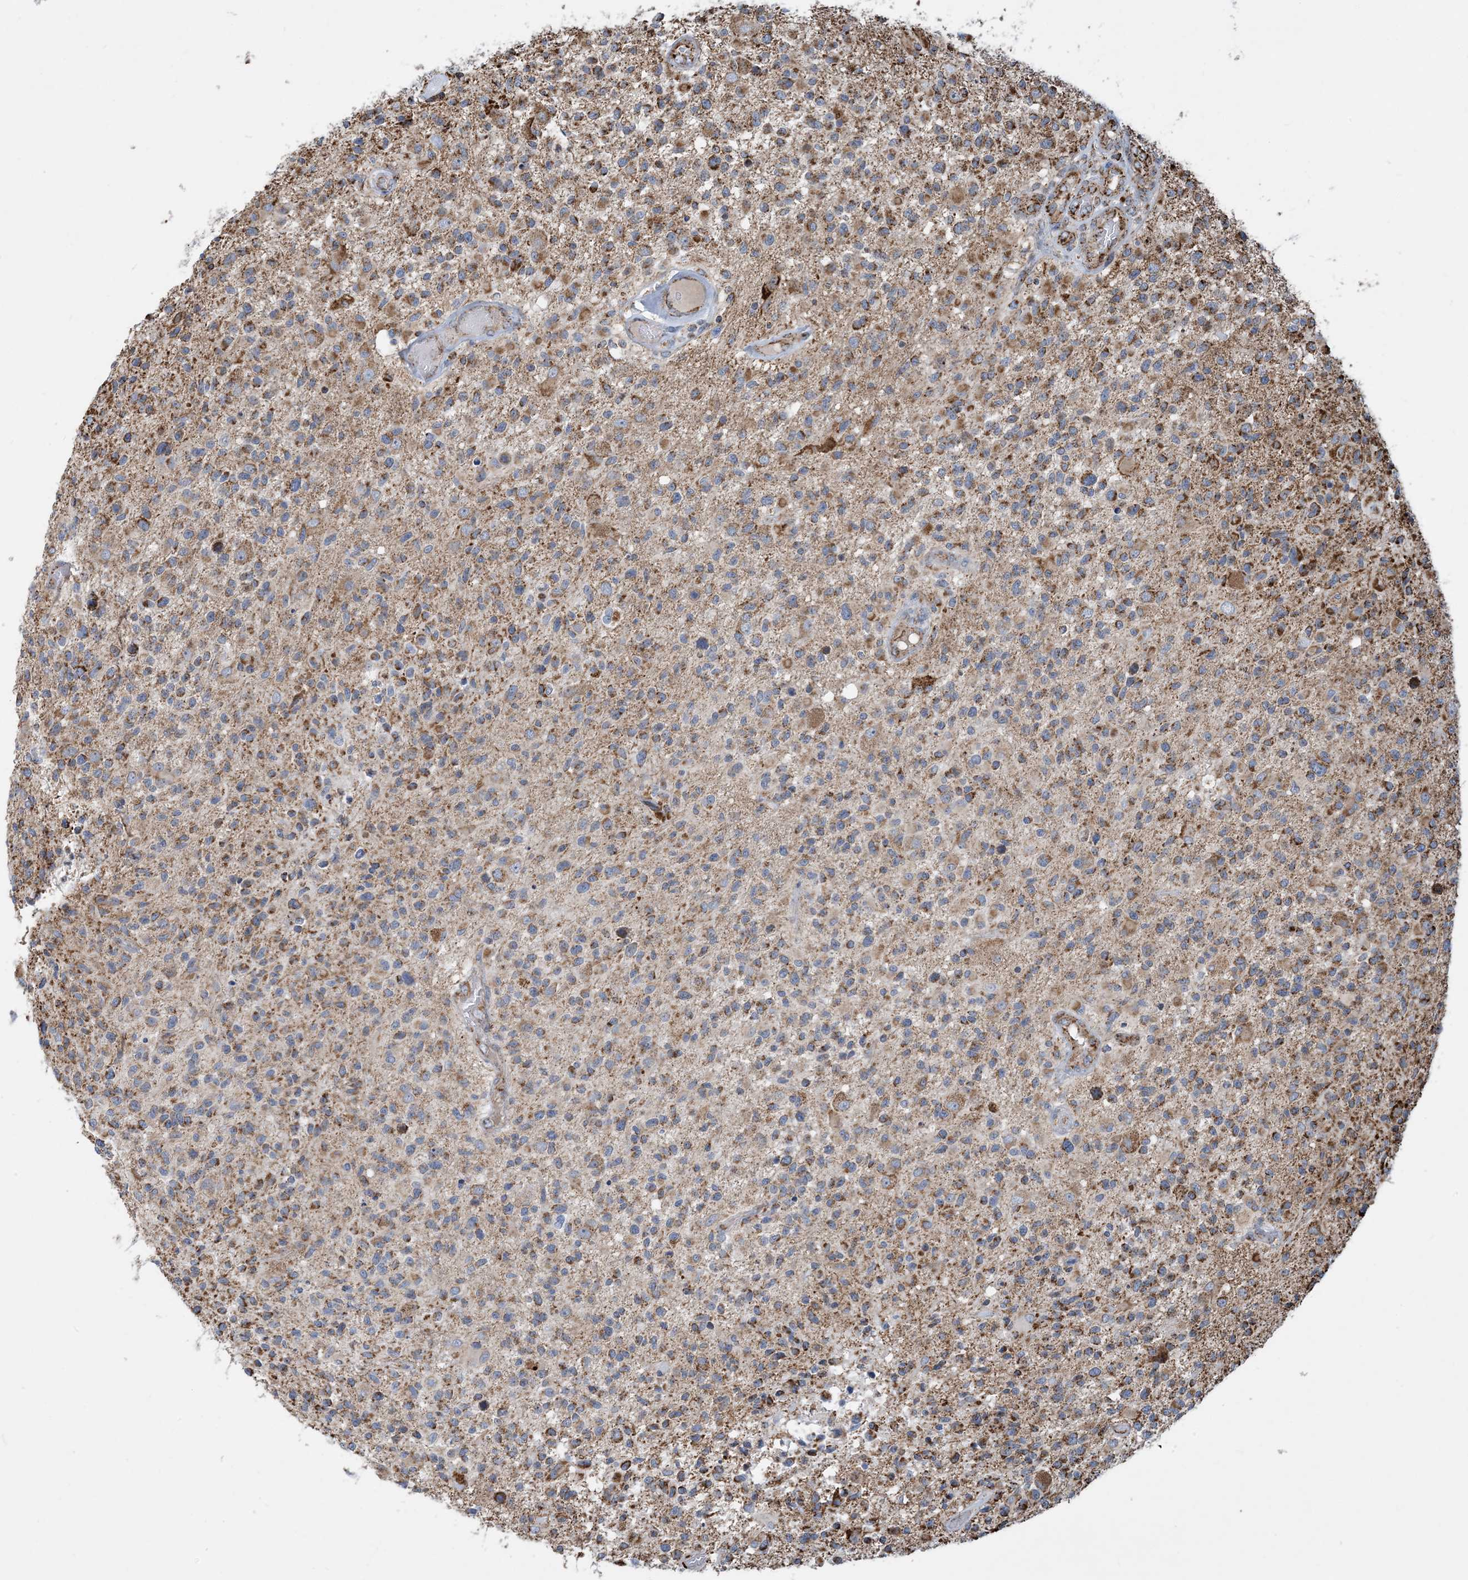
{"staining": {"intensity": "moderate", "quantity": ">75%", "location": "cytoplasmic/membranous"}, "tissue": "glioma", "cell_type": "Tumor cells", "image_type": "cancer", "snomed": [{"axis": "morphology", "description": "Glioma, malignant, High grade"}, {"axis": "morphology", "description": "Glioblastoma, NOS"}, {"axis": "topography", "description": "Brain"}], "caption": "Immunohistochemistry staining of glioma, which exhibits medium levels of moderate cytoplasmic/membranous positivity in approximately >75% of tumor cells indicating moderate cytoplasmic/membranous protein staining. The staining was performed using DAB (3,3'-diaminobenzidine) (brown) for protein detection and nuclei were counterstained in hematoxylin (blue).", "gene": "PCDHGA1", "patient": {"sex": "male", "age": 60}}